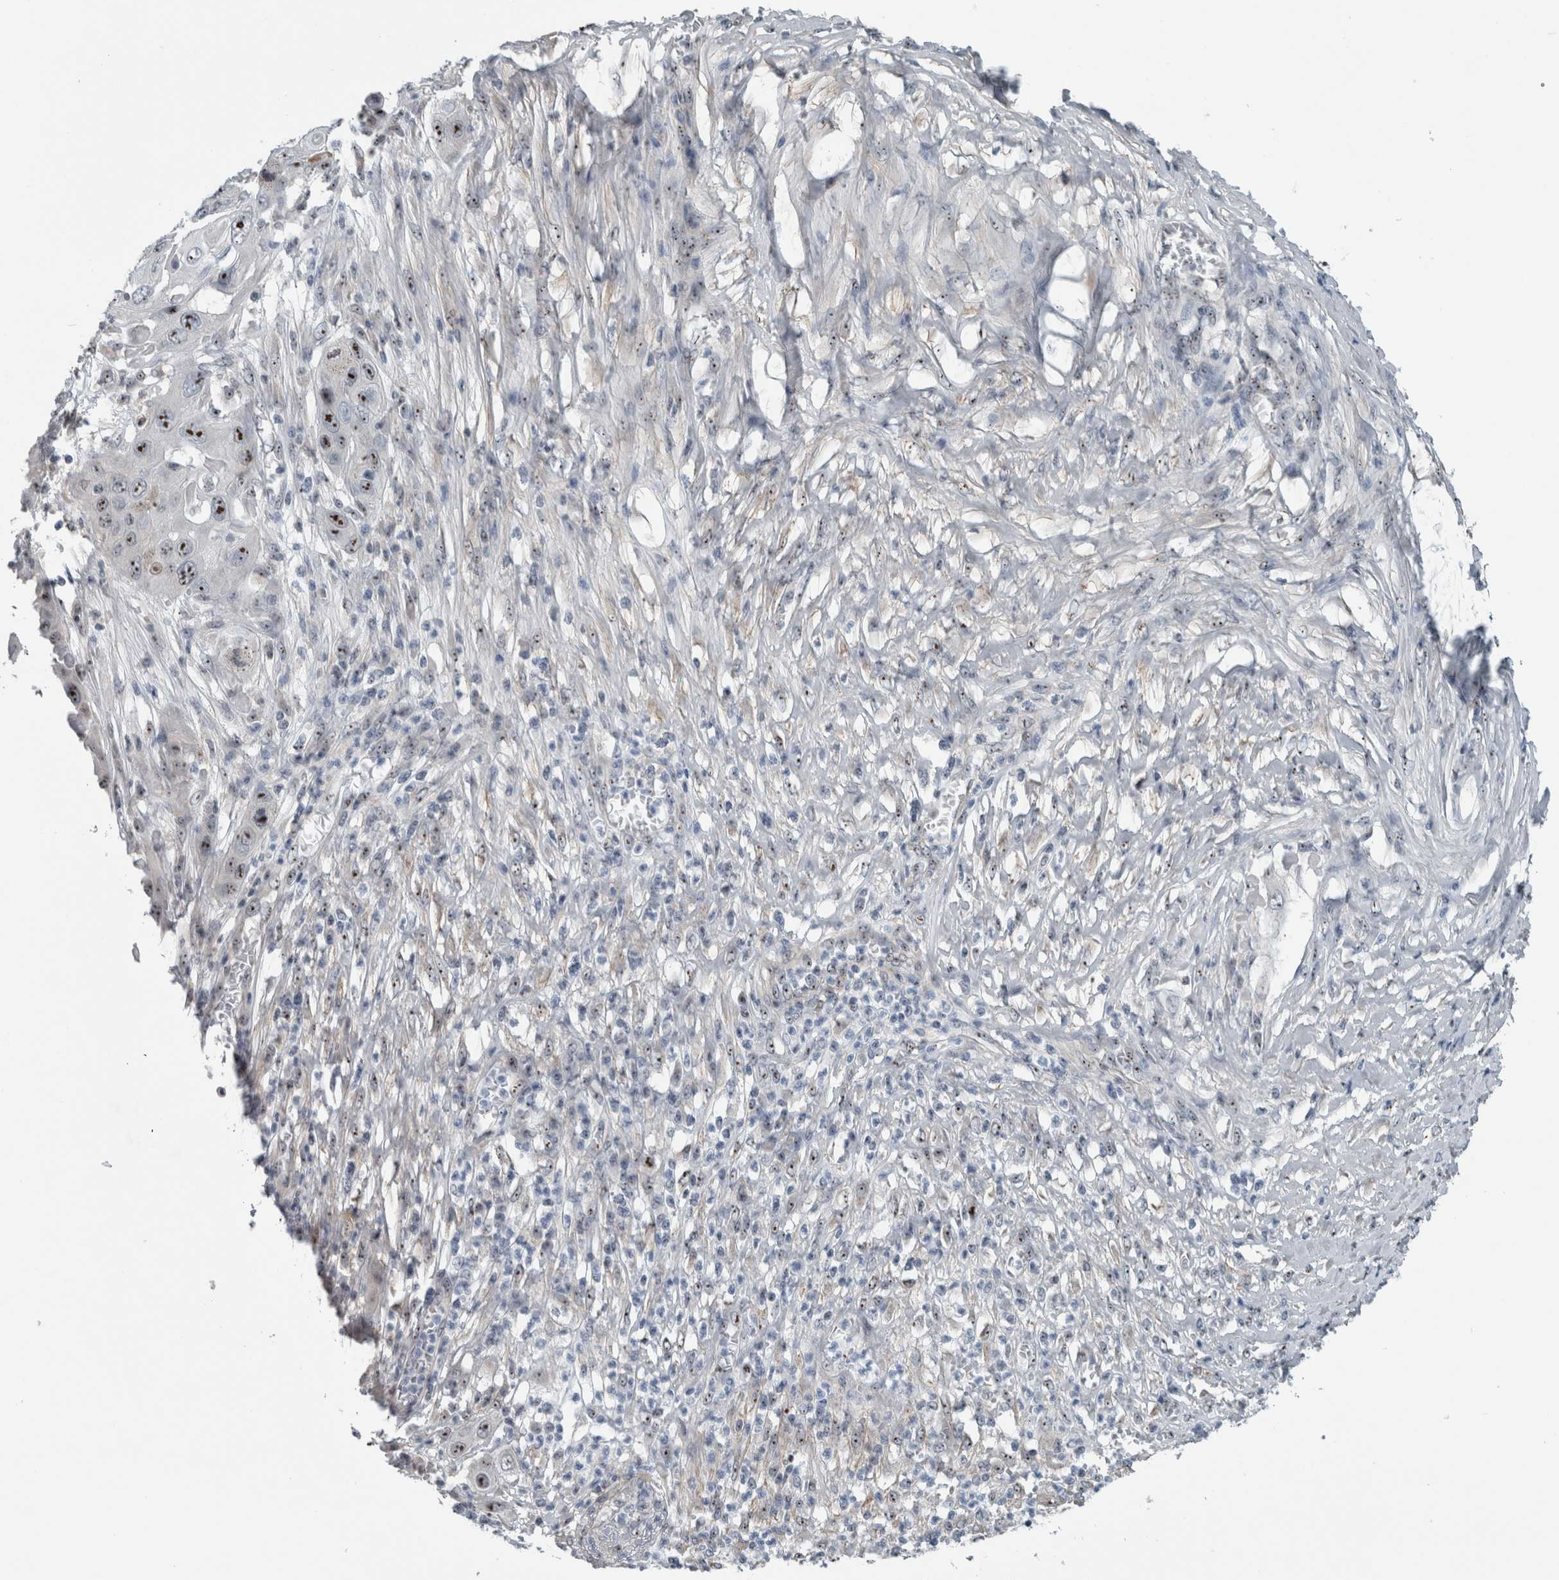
{"staining": {"intensity": "moderate", "quantity": ">75%", "location": "nuclear"}, "tissue": "skin cancer", "cell_type": "Tumor cells", "image_type": "cancer", "snomed": [{"axis": "morphology", "description": "Squamous cell carcinoma, NOS"}, {"axis": "topography", "description": "Skin"}], "caption": "Moderate nuclear protein positivity is identified in about >75% of tumor cells in squamous cell carcinoma (skin).", "gene": "UTP6", "patient": {"sex": "male", "age": 55}}